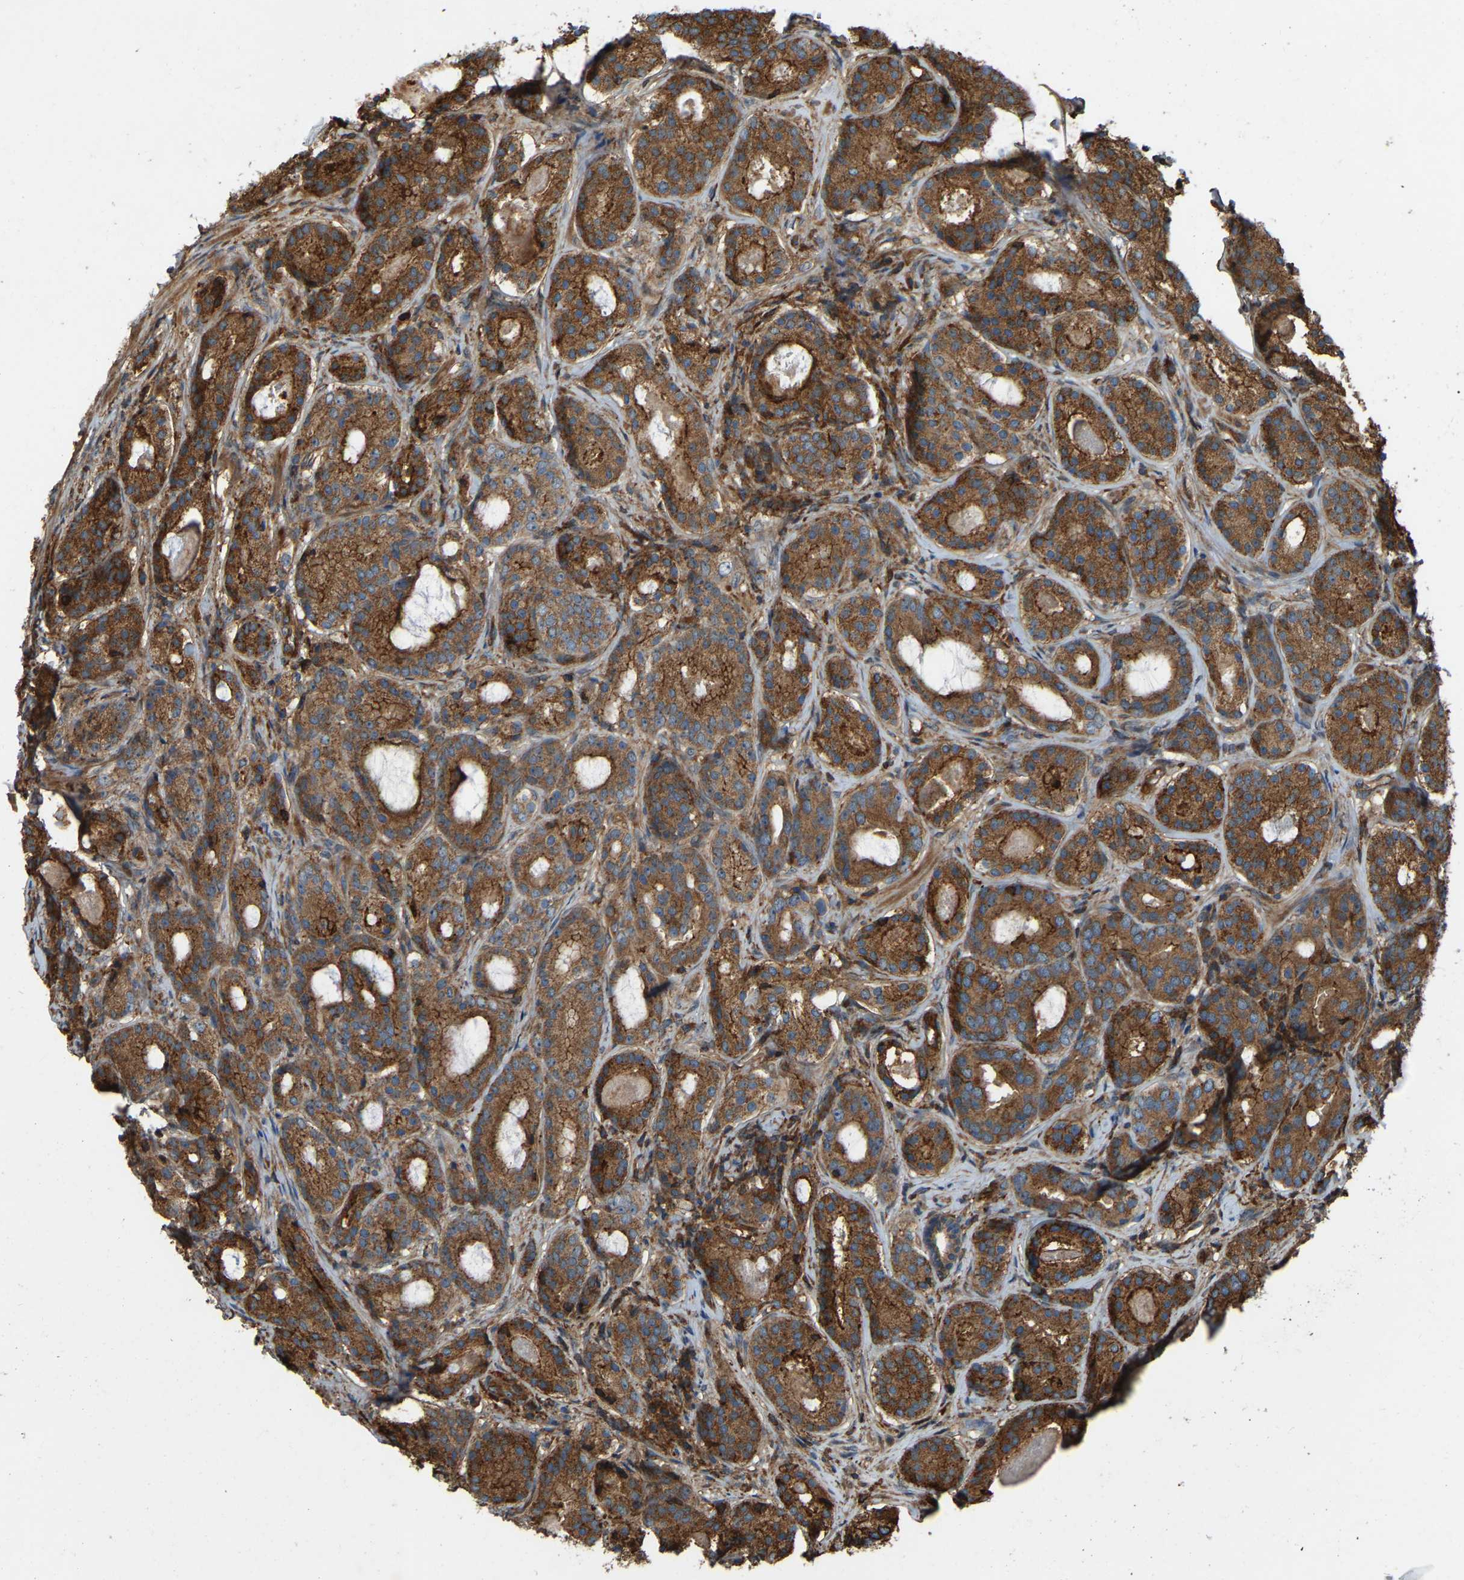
{"staining": {"intensity": "moderate", "quantity": ">75%", "location": "cytoplasmic/membranous"}, "tissue": "prostate cancer", "cell_type": "Tumor cells", "image_type": "cancer", "snomed": [{"axis": "morphology", "description": "Adenocarcinoma, Low grade"}, {"axis": "topography", "description": "Prostate"}], "caption": "This is a histology image of IHC staining of prostate low-grade adenocarcinoma, which shows moderate expression in the cytoplasmic/membranous of tumor cells.", "gene": "SAMD9L", "patient": {"sex": "male", "age": 69}}